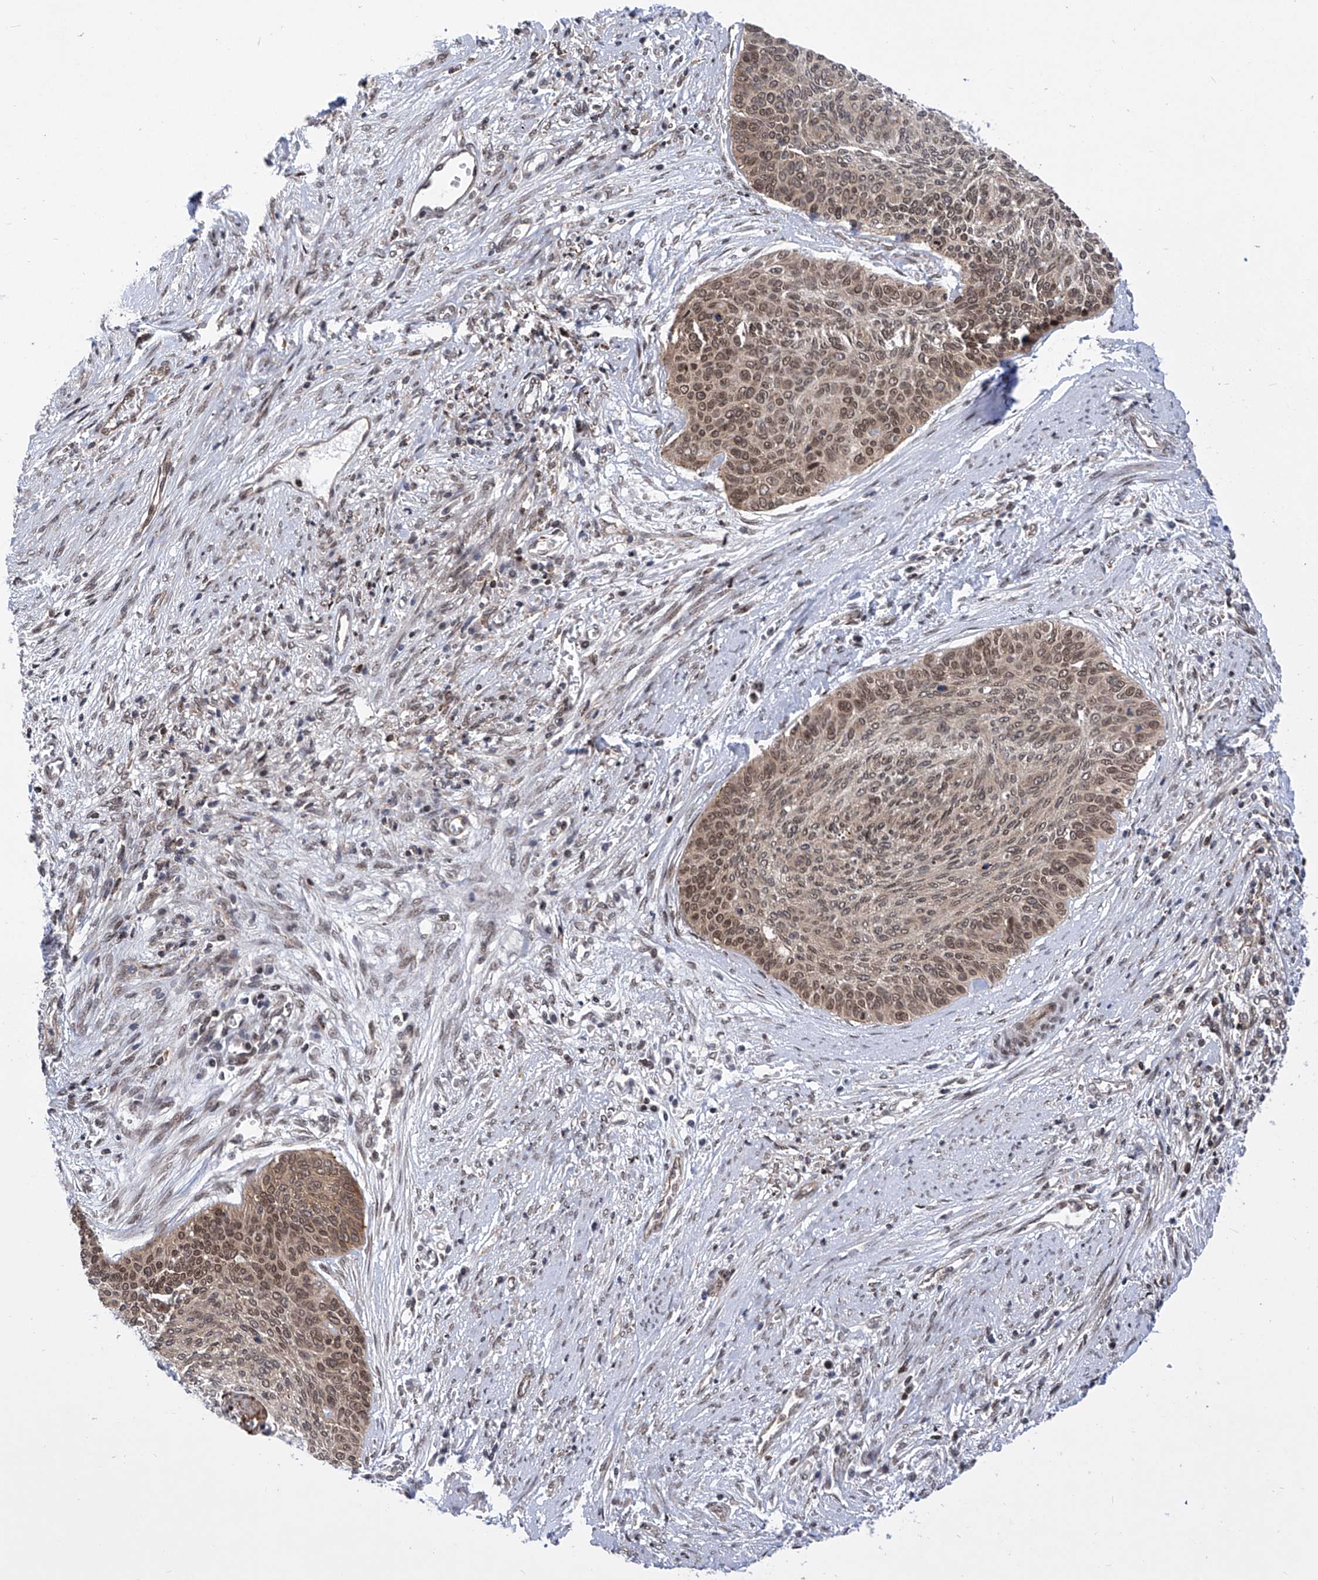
{"staining": {"intensity": "moderate", "quantity": ">75%", "location": "nuclear"}, "tissue": "cervical cancer", "cell_type": "Tumor cells", "image_type": "cancer", "snomed": [{"axis": "morphology", "description": "Squamous cell carcinoma, NOS"}, {"axis": "topography", "description": "Cervix"}], "caption": "The micrograph exhibits a brown stain indicating the presence of a protein in the nuclear of tumor cells in cervical cancer.", "gene": "CEP290", "patient": {"sex": "female", "age": 55}}